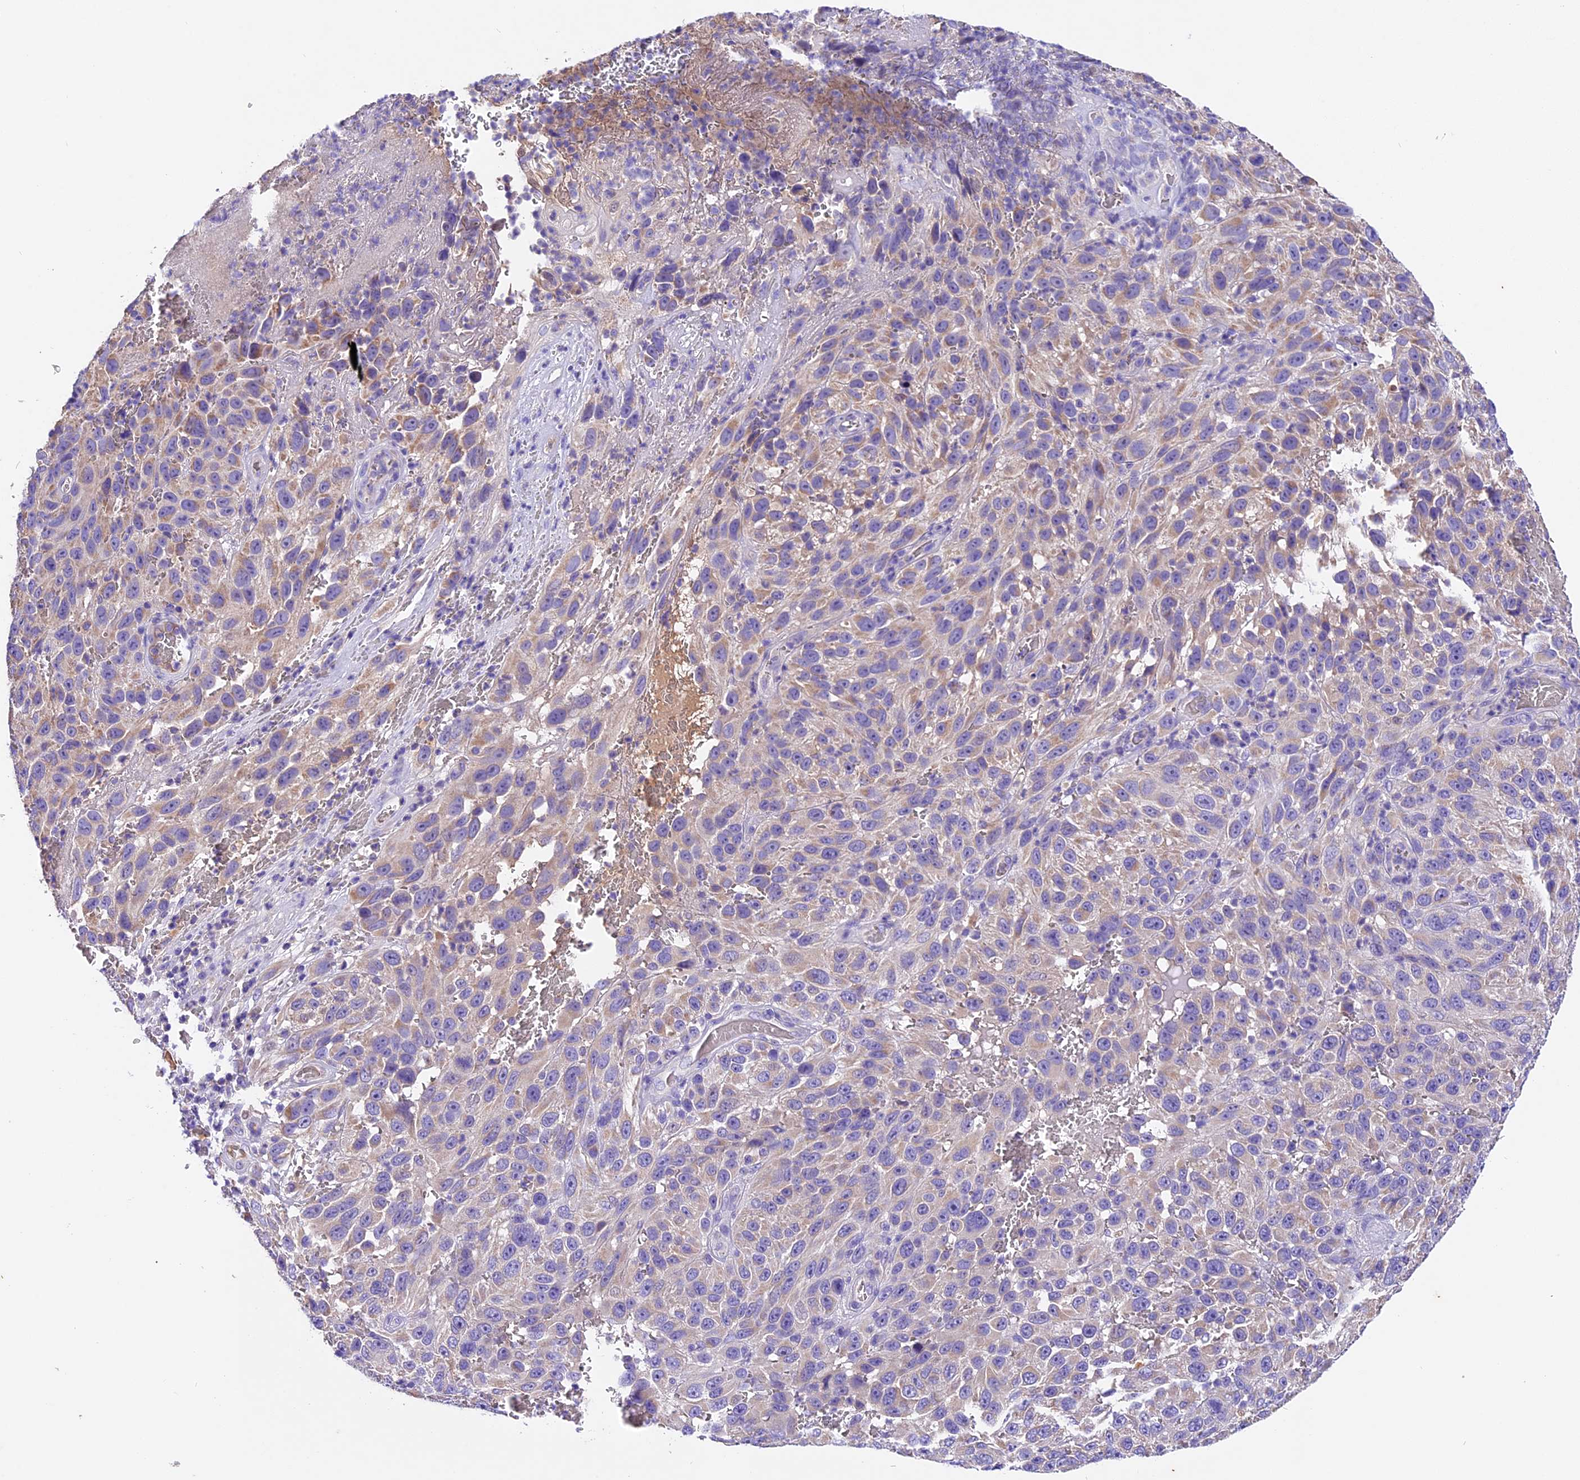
{"staining": {"intensity": "weak", "quantity": "<25%", "location": "cytoplasmic/membranous"}, "tissue": "melanoma", "cell_type": "Tumor cells", "image_type": "cancer", "snomed": [{"axis": "morphology", "description": "Malignant melanoma, NOS"}, {"axis": "topography", "description": "Skin"}], "caption": "Malignant melanoma stained for a protein using immunohistochemistry (IHC) displays no staining tumor cells.", "gene": "SIX5", "patient": {"sex": "female", "age": 96}}